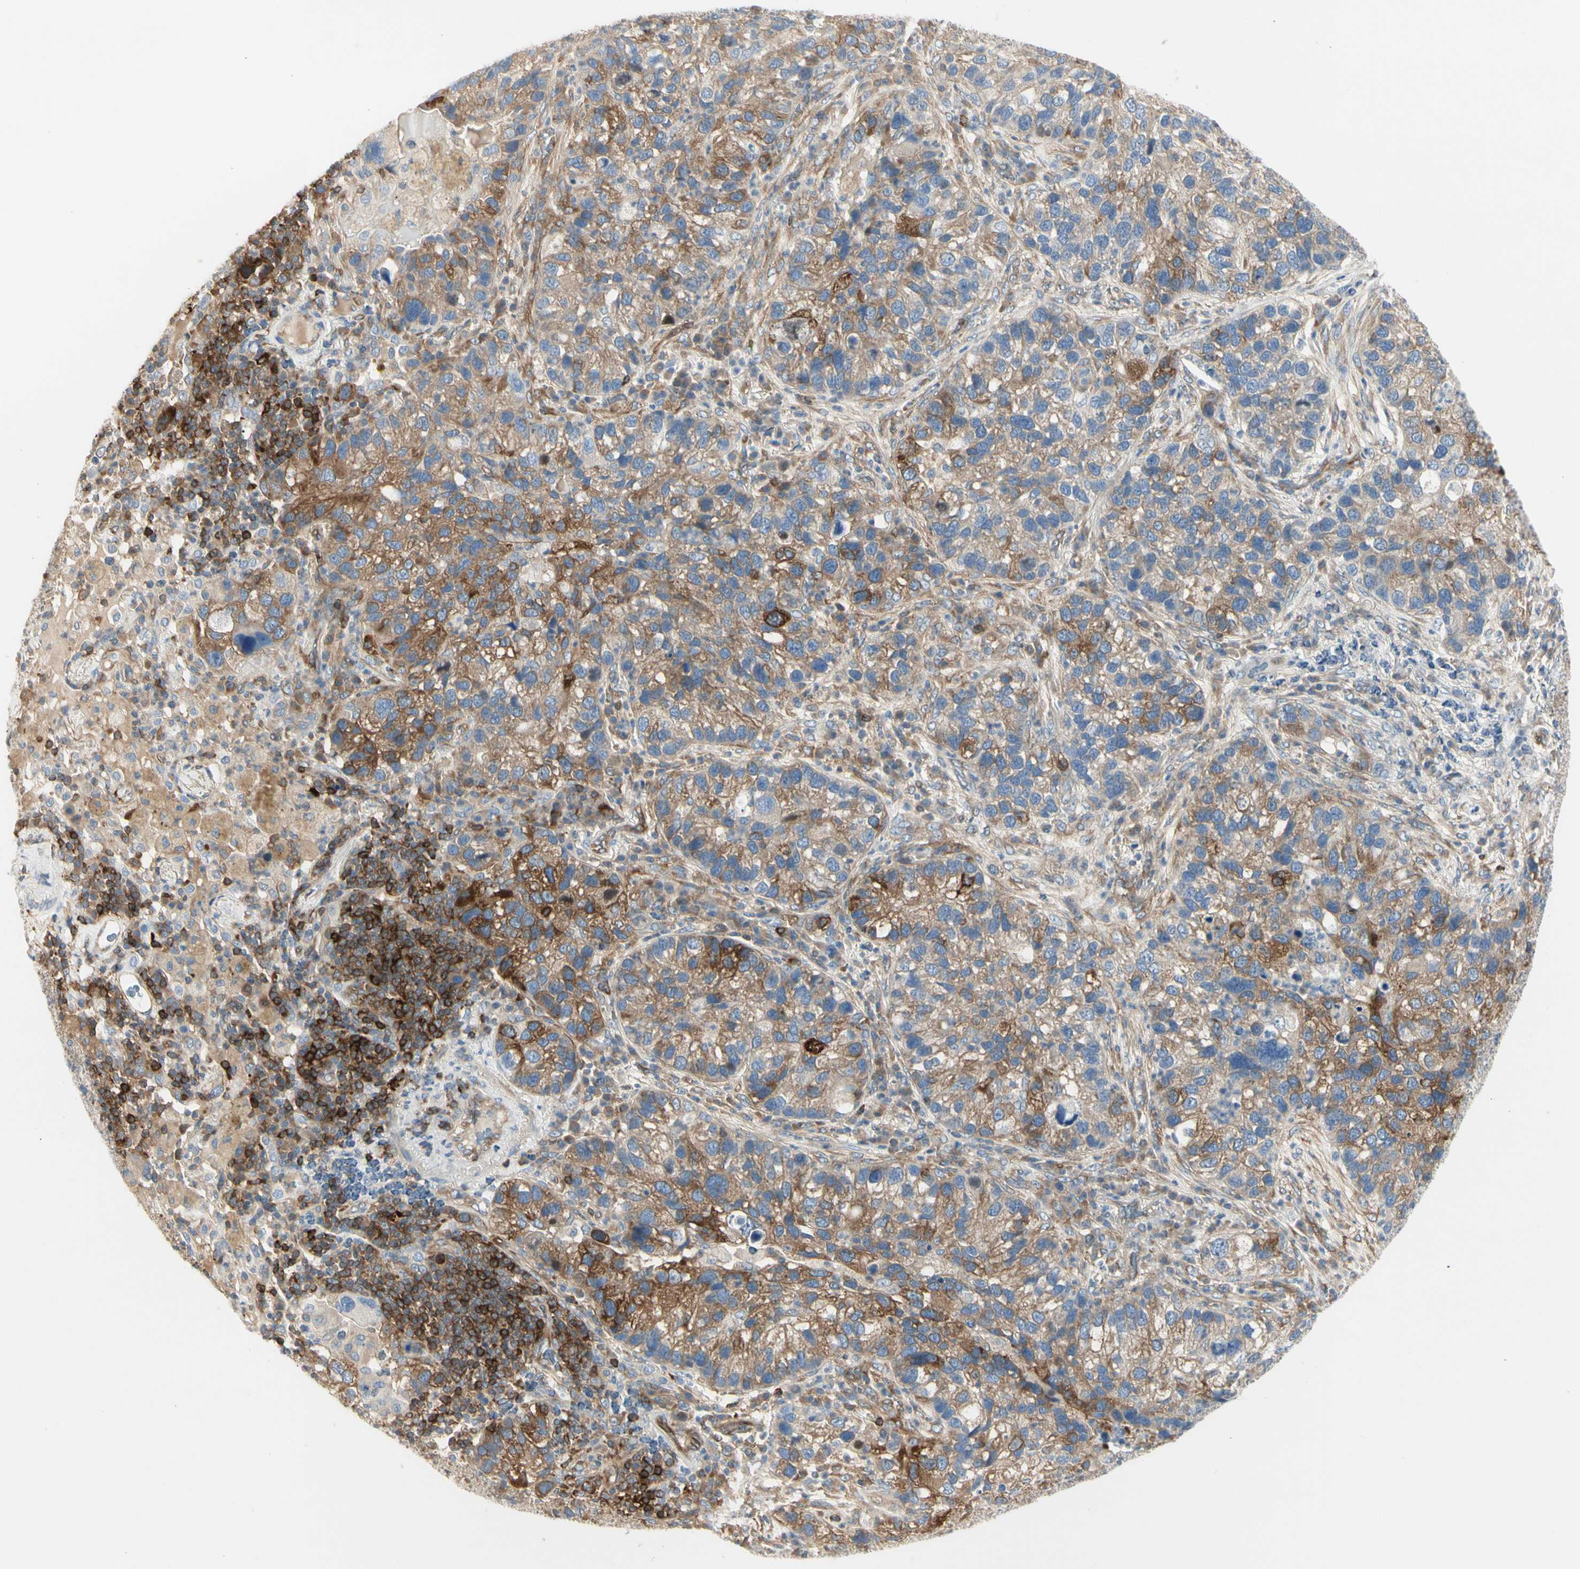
{"staining": {"intensity": "moderate", "quantity": ">75%", "location": "cytoplasmic/membranous"}, "tissue": "lung cancer", "cell_type": "Tumor cells", "image_type": "cancer", "snomed": [{"axis": "morphology", "description": "Normal tissue, NOS"}, {"axis": "morphology", "description": "Adenocarcinoma, NOS"}, {"axis": "topography", "description": "Bronchus"}, {"axis": "topography", "description": "Lung"}], "caption": "Immunohistochemistry photomicrograph of adenocarcinoma (lung) stained for a protein (brown), which shows medium levels of moderate cytoplasmic/membranous staining in about >75% of tumor cells.", "gene": "NFKB2", "patient": {"sex": "male", "age": 54}}